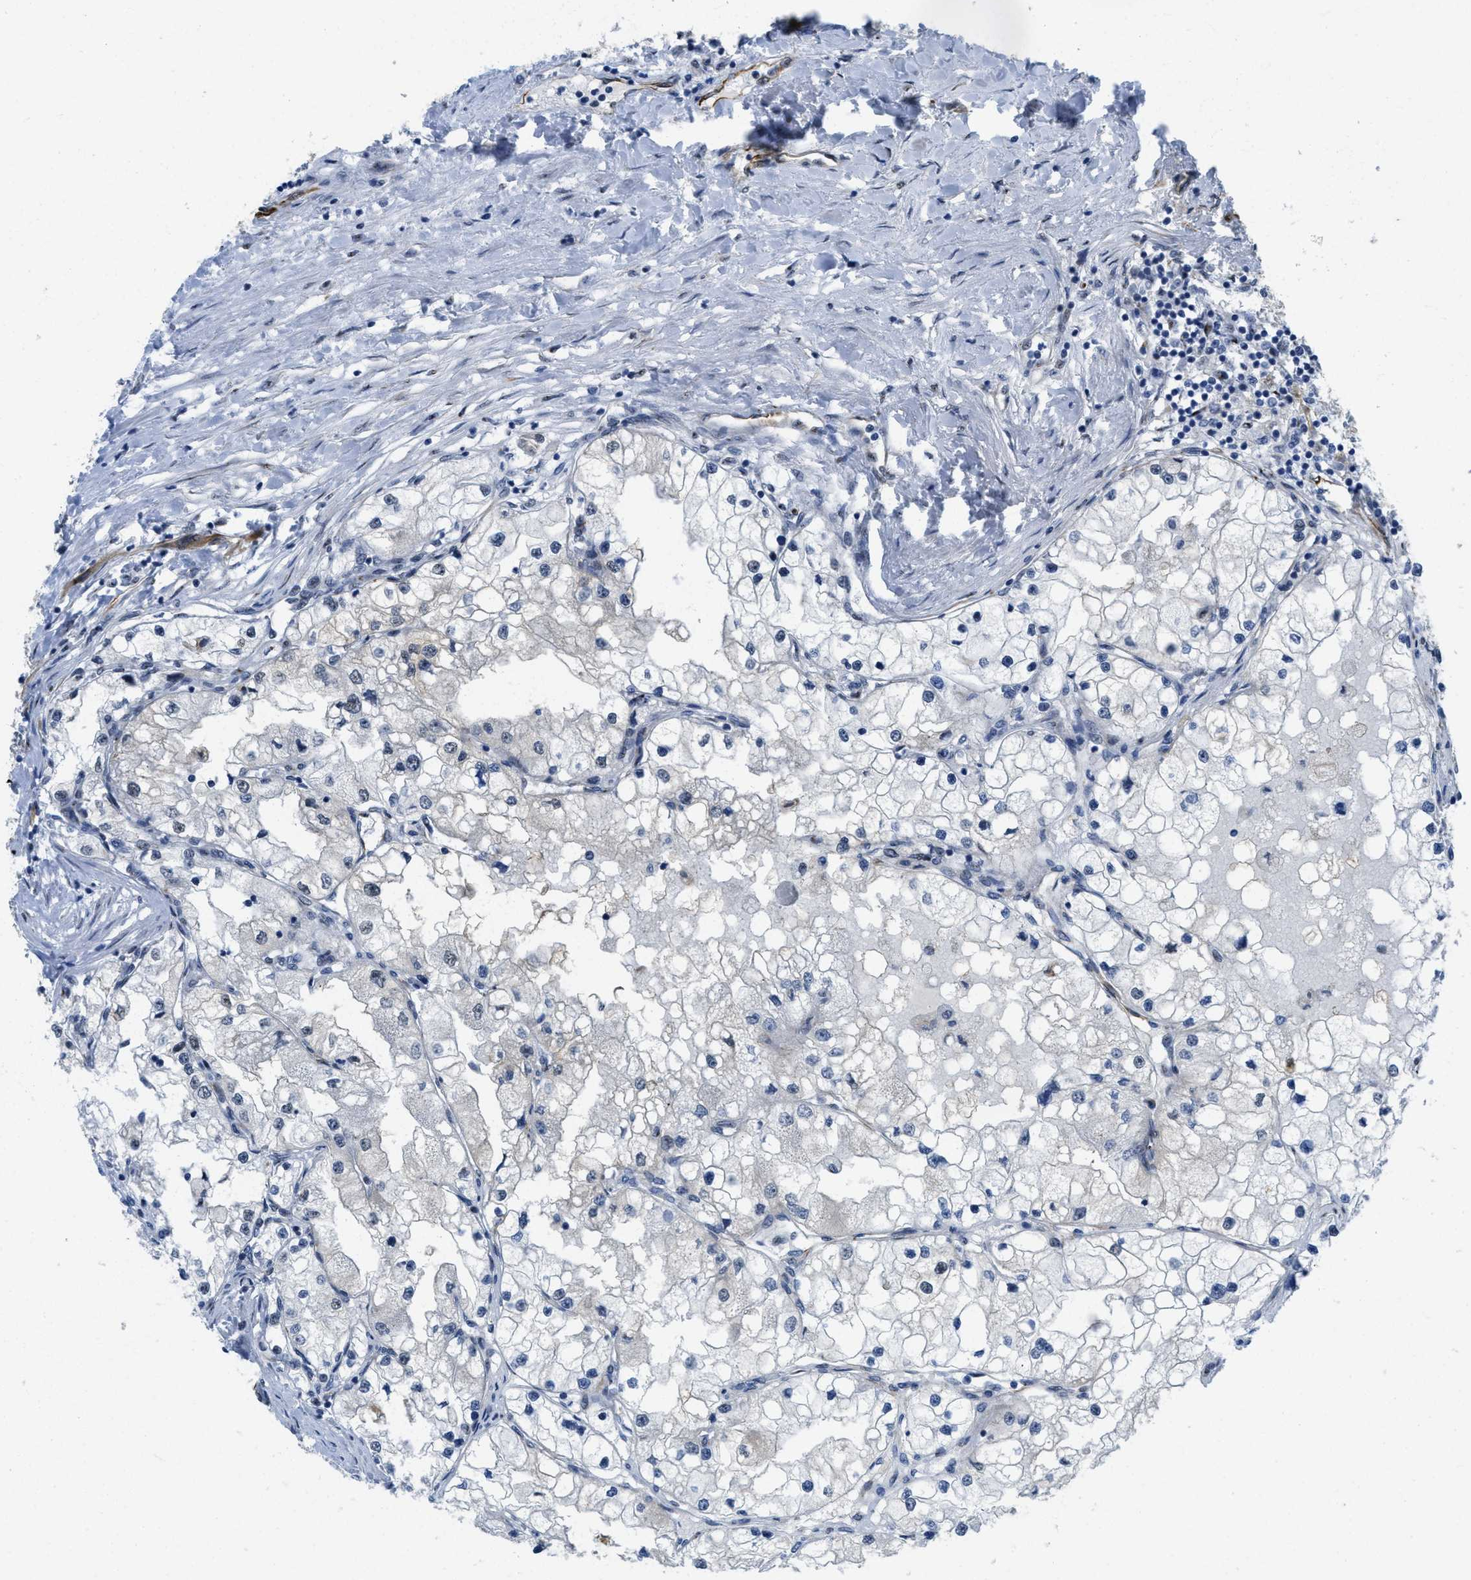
{"staining": {"intensity": "weak", "quantity": "<25%", "location": "nuclear"}, "tissue": "renal cancer", "cell_type": "Tumor cells", "image_type": "cancer", "snomed": [{"axis": "morphology", "description": "Adenocarcinoma, NOS"}, {"axis": "topography", "description": "Kidney"}], "caption": "Immunohistochemical staining of human renal cancer (adenocarcinoma) displays no significant expression in tumor cells.", "gene": "LRRC8B", "patient": {"sex": "male", "age": 68}}